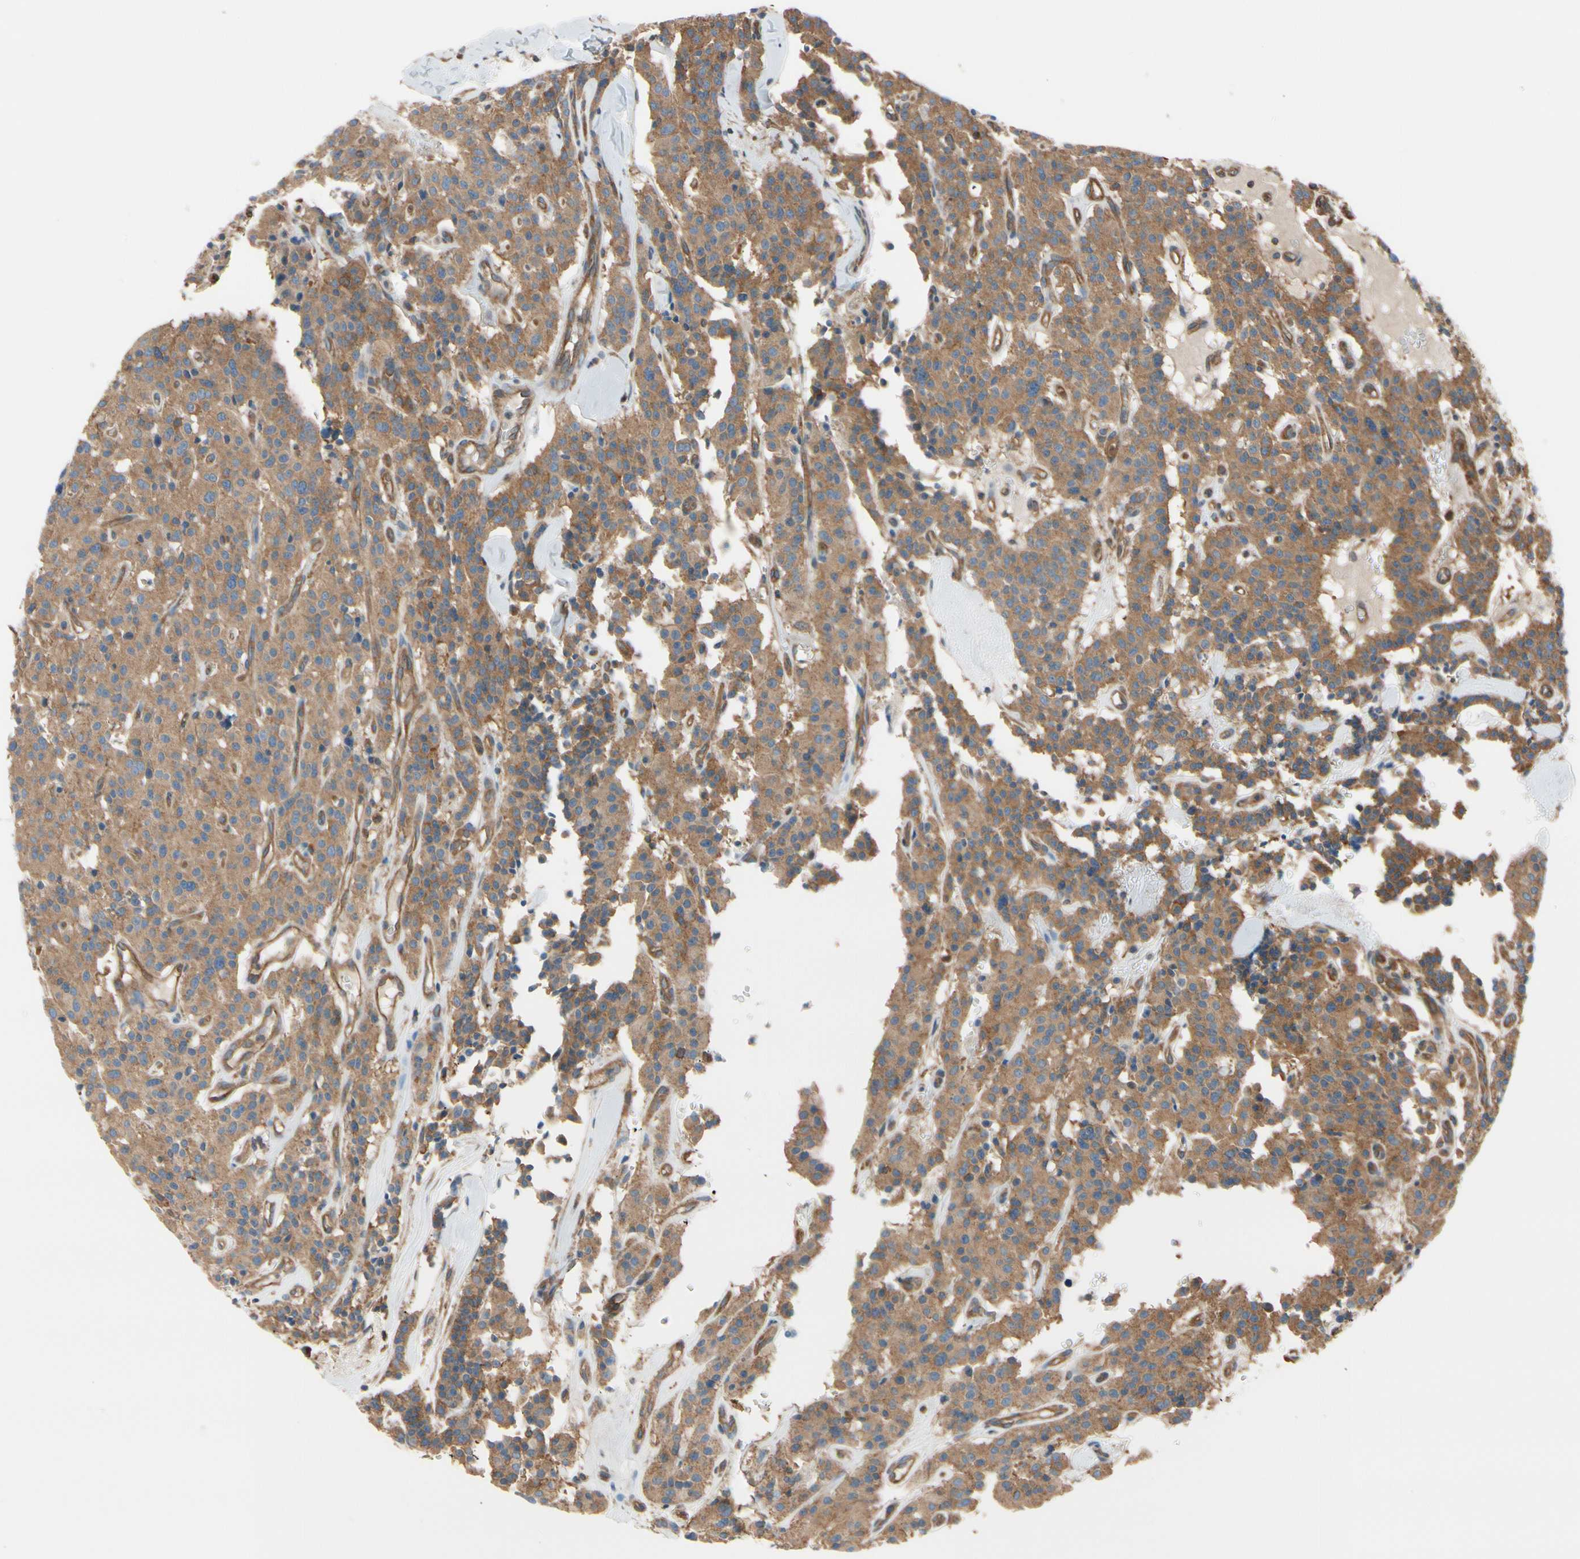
{"staining": {"intensity": "moderate", "quantity": ">75%", "location": "cytoplasmic/membranous"}, "tissue": "carcinoid", "cell_type": "Tumor cells", "image_type": "cancer", "snomed": [{"axis": "morphology", "description": "Carcinoid, malignant, NOS"}, {"axis": "topography", "description": "Lung"}], "caption": "Immunohistochemistry (IHC) of human carcinoid (malignant) displays medium levels of moderate cytoplasmic/membranous expression in approximately >75% of tumor cells.", "gene": "EPS15", "patient": {"sex": "male", "age": 30}}